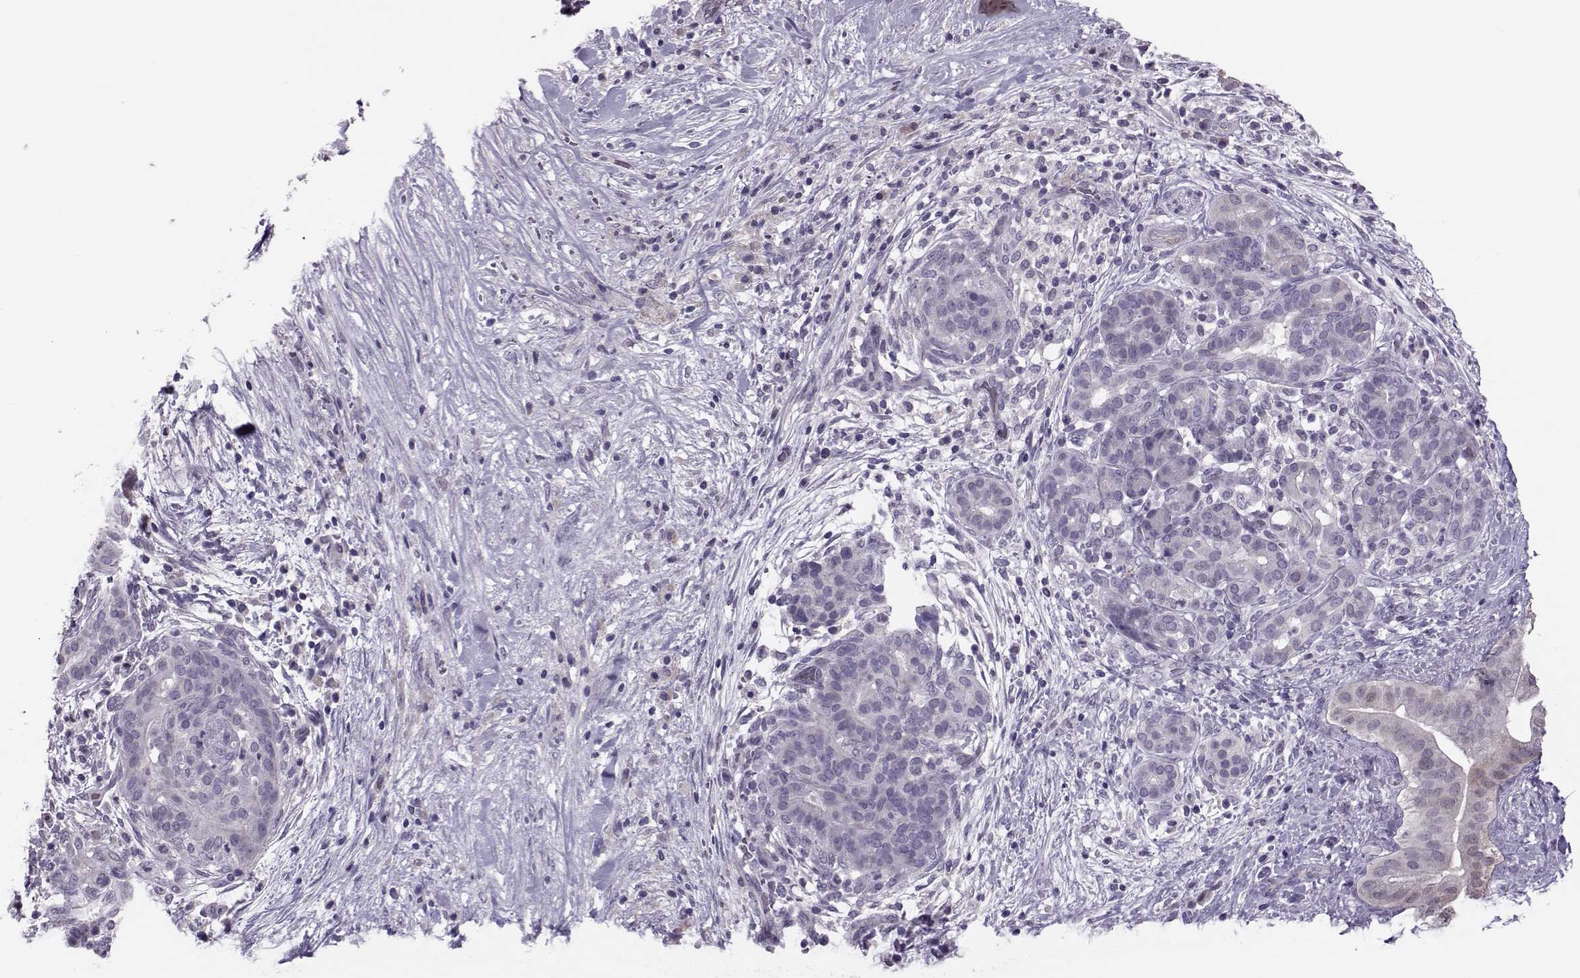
{"staining": {"intensity": "negative", "quantity": "none", "location": "none"}, "tissue": "pancreatic cancer", "cell_type": "Tumor cells", "image_type": "cancer", "snomed": [{"axis": "morphology", "description": "Adenocarcinoma, NOS"}, {"axis": "topography", "description": "Pancreas"}], "caption": "Tumor cells are negative for protein expression in human adenocarcinoma (pancreatic).", "gene": "ASRGL1", "patient": {"sex": "male", "age": 44}}